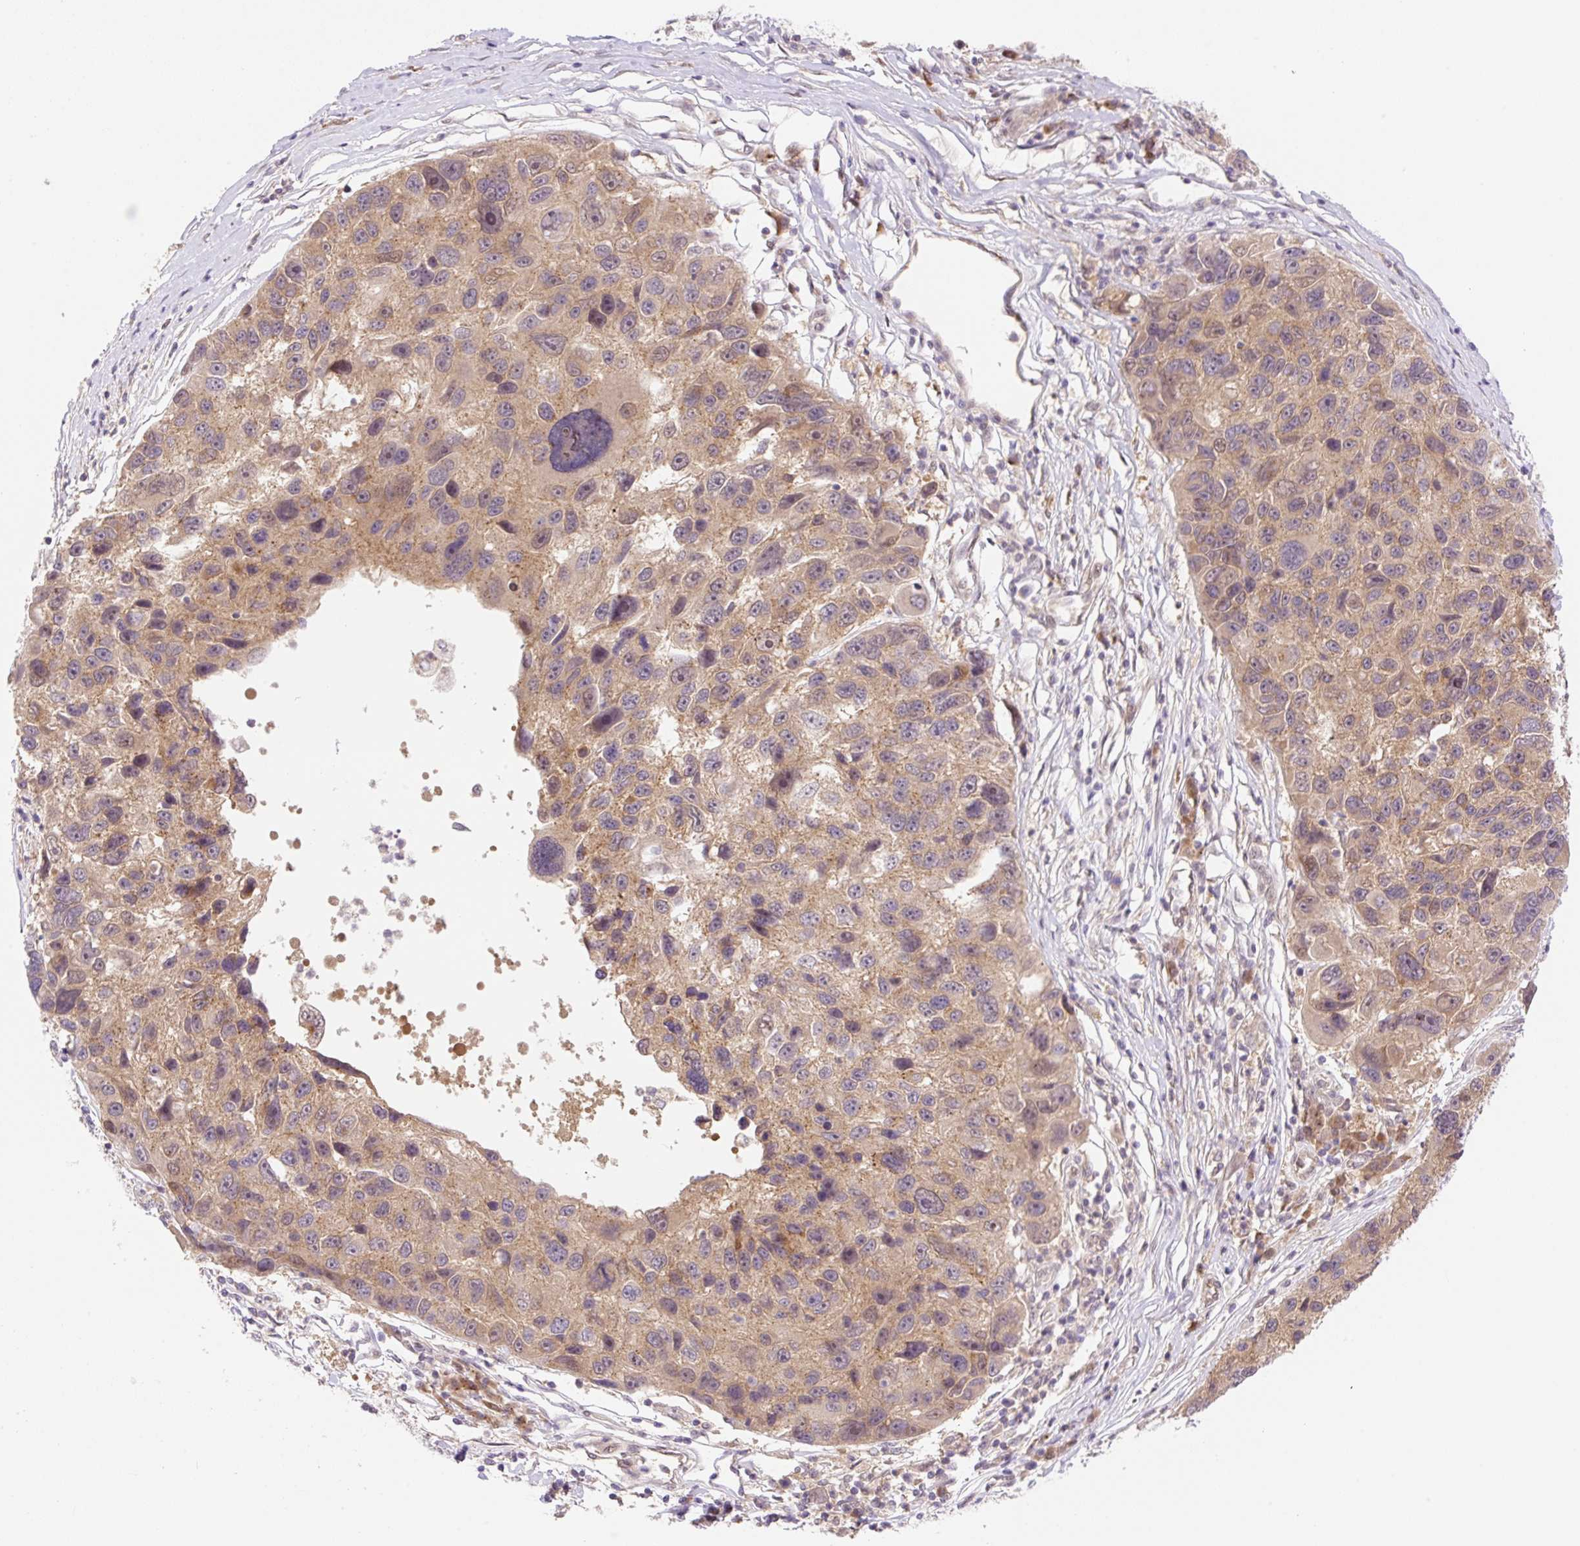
{"staining": {"intensity": "moderate", "quantity": ">75%", "location": "cytoplasmic/membranous,nuclear"}, "tissue": "melanoma", "cell_type": "Tumor cells", "image_type": "cancer", "snomed": [{"axis": "morphology", "description": "Malignant melanoma, NOS"}, {"axis": "topography", "description": "Skin"}], "caption": "Immunohistochemical staining of human malignant melanoma demonstrates medium levels of moderate cytoplasmic/membranous and nuclear protein expression in approximately >75% of tumor cells.", "gene": "VPS25", "patient": {"sex": "male", "age": 53}}